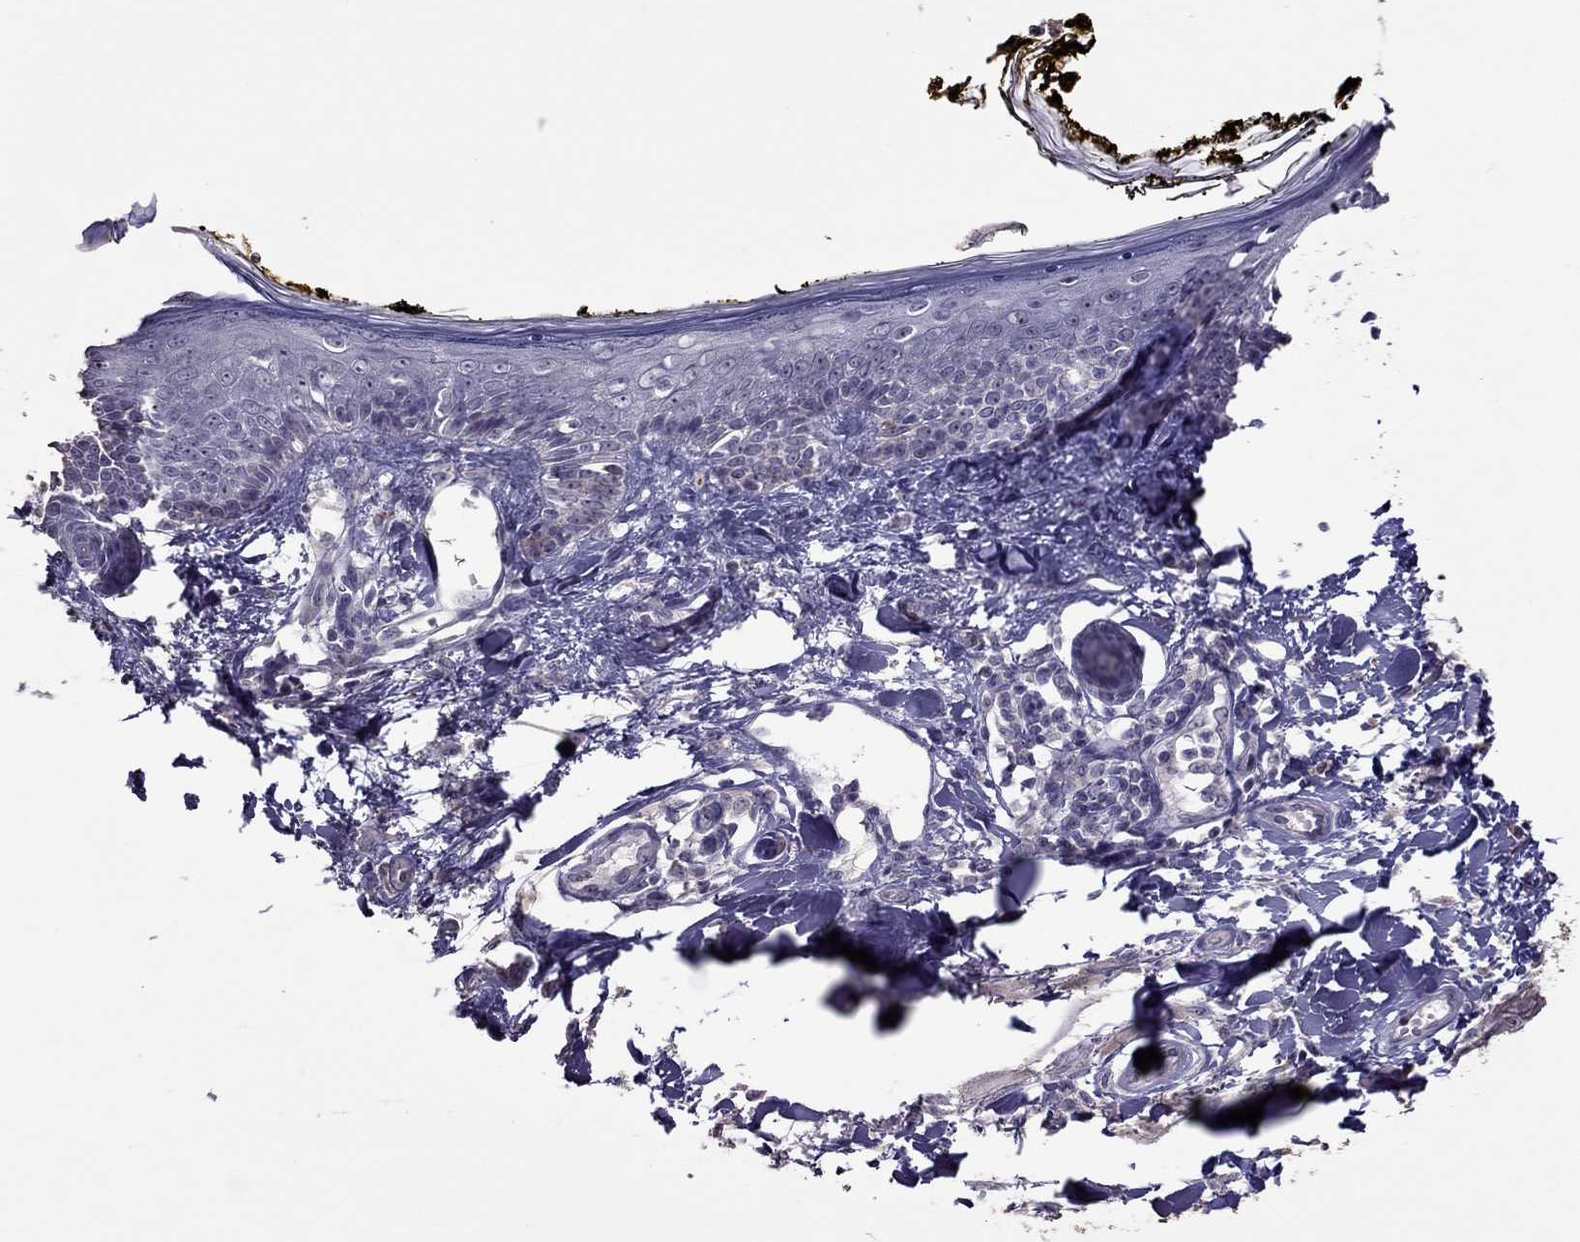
{"staining": {"intensity": "negative", "quantity": "none", "location": "none"}, "tissue": "skin", "cell_type": "Fibroblasts", "image_type": "normal", "snomed": [{"axis": "morphology", "description": "Normal tissue, NOS"}, {"axis": "topography", "description": "Skin"}], "caption": "Fibroblasts show no significant expression in normal skin.", "gene": "LRRC46", "patient": {"sex": "male", "age": 76}}